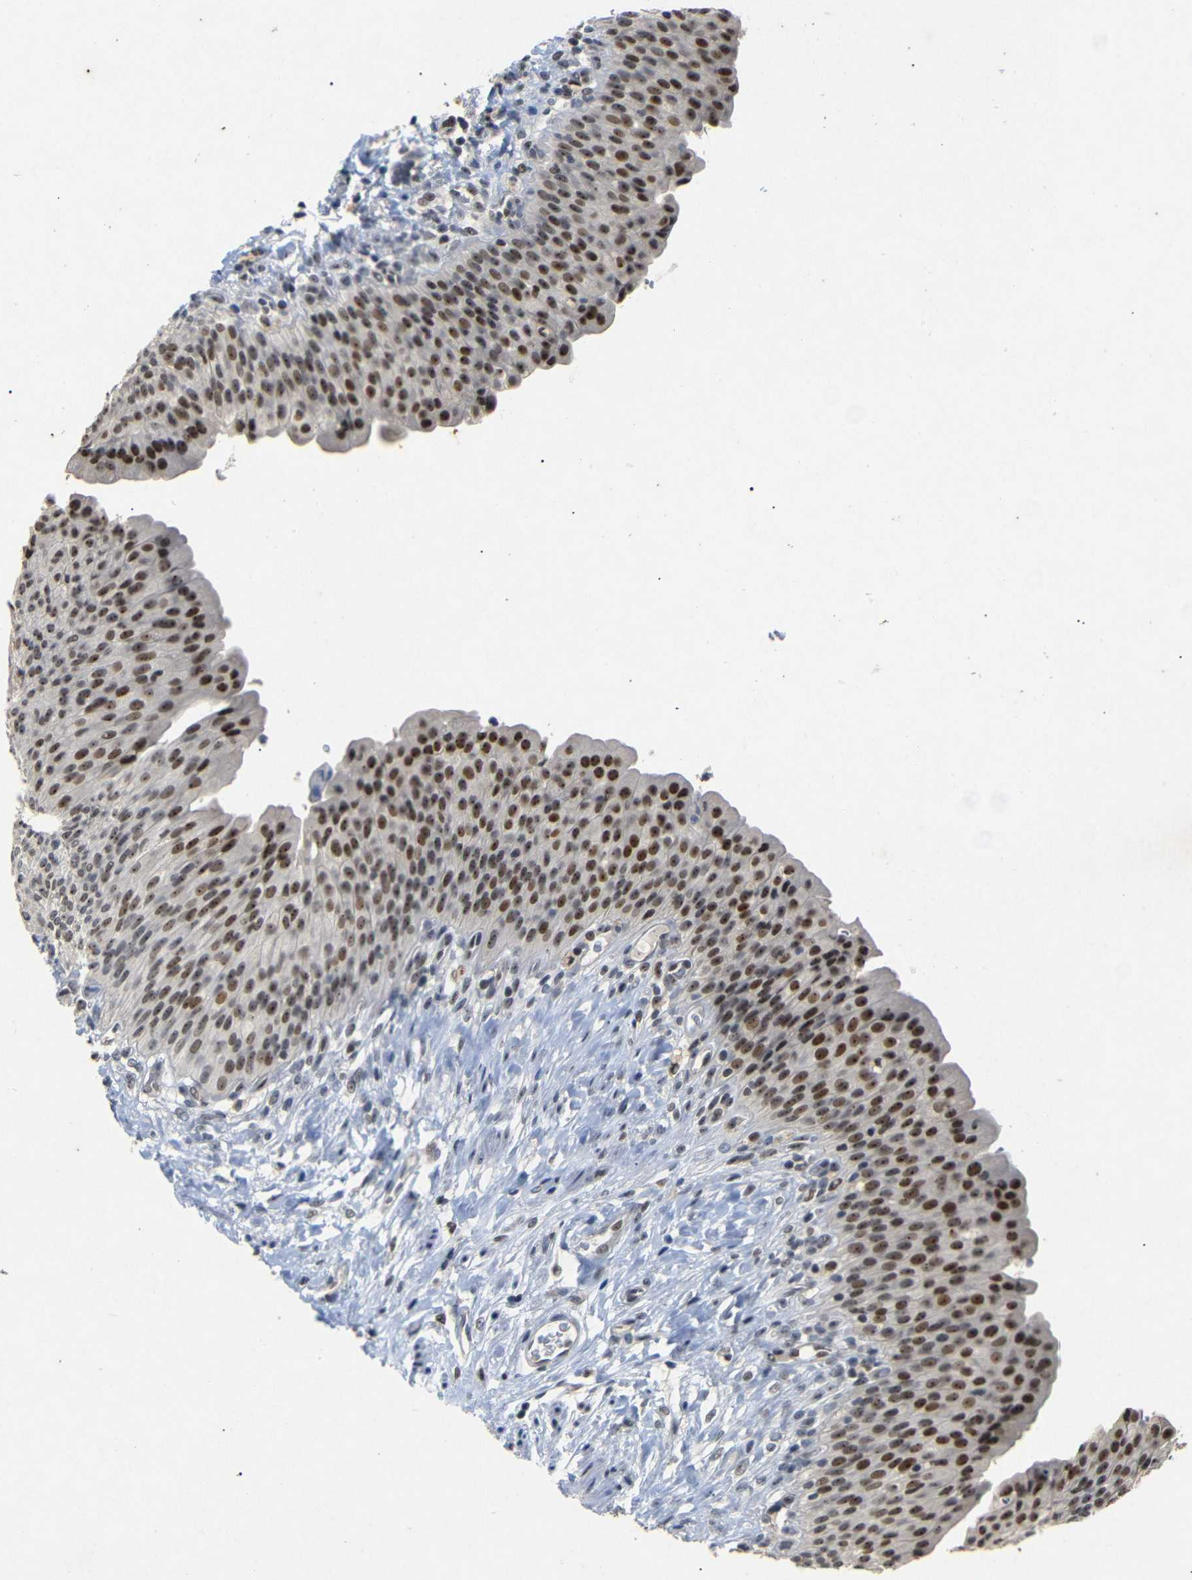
{"staining": {"intensity": "strong", "quantity": ">75%", "location": "nuclear"}, "tissue": "urinary bladder", "cell_type": "Urothelial cells", "image_type": "normal", "snomed": [{"axis": "morphology", "description": "Normal tissue, NOS"}, {"axis": "topography", "description": "Urinary bladder"}], "caption": "About >75% of urothelial cells in benign human urinary bladder exhibit strong nuclear protein expression as visualized by brown immunohistochemical staining.", "gene": "PARN", "patient": {"sex": "female", "age": 79}}